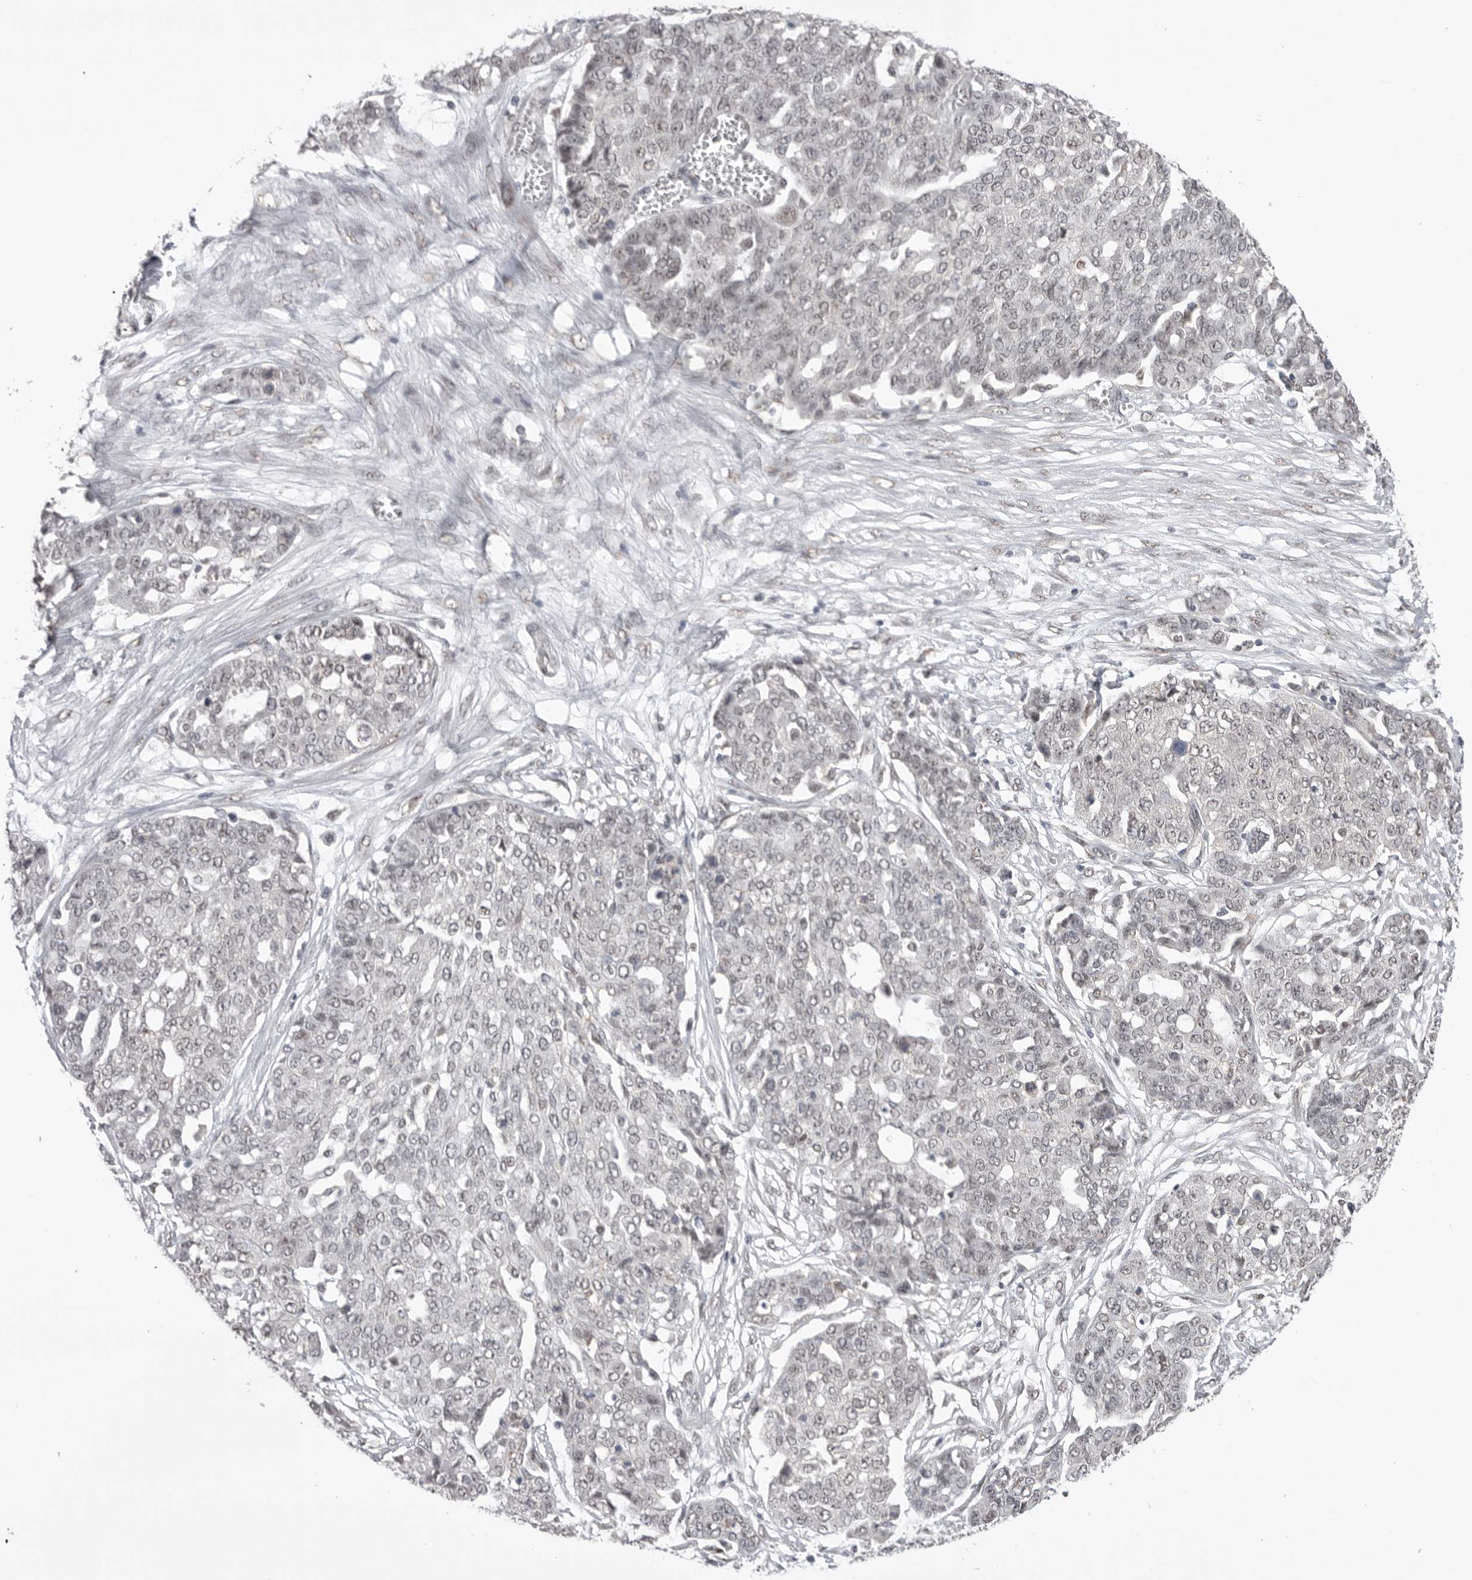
{"staining": {"intensity": "weak", "quantity": "25%-75%", "location": "nuclear"}, "tissue": "ovarian cancer", "cell_type": "Tumor cells", "image_type": "cancer", "snomed": [{"axis": "morphology", "description": "Cystadenocarcinoma, serous, NOS"}, {"axis": "topography", "description": "Soft tissue"}, {"axis": "topography", "description": "Ovary"}], "caption": "Tumor cells display low levels of weak nuclear expression in about 25%-75% of cells in serous cystadenocarcinoma (ovarian). Using DAB (3,3'-diaminobenzidine) (brown) and hematoxylin (blue) stains, captured at high magnification using brightfield microscopy.", "gene": "BCLAF3", "patient": {"sex": "female", "age": 57}}